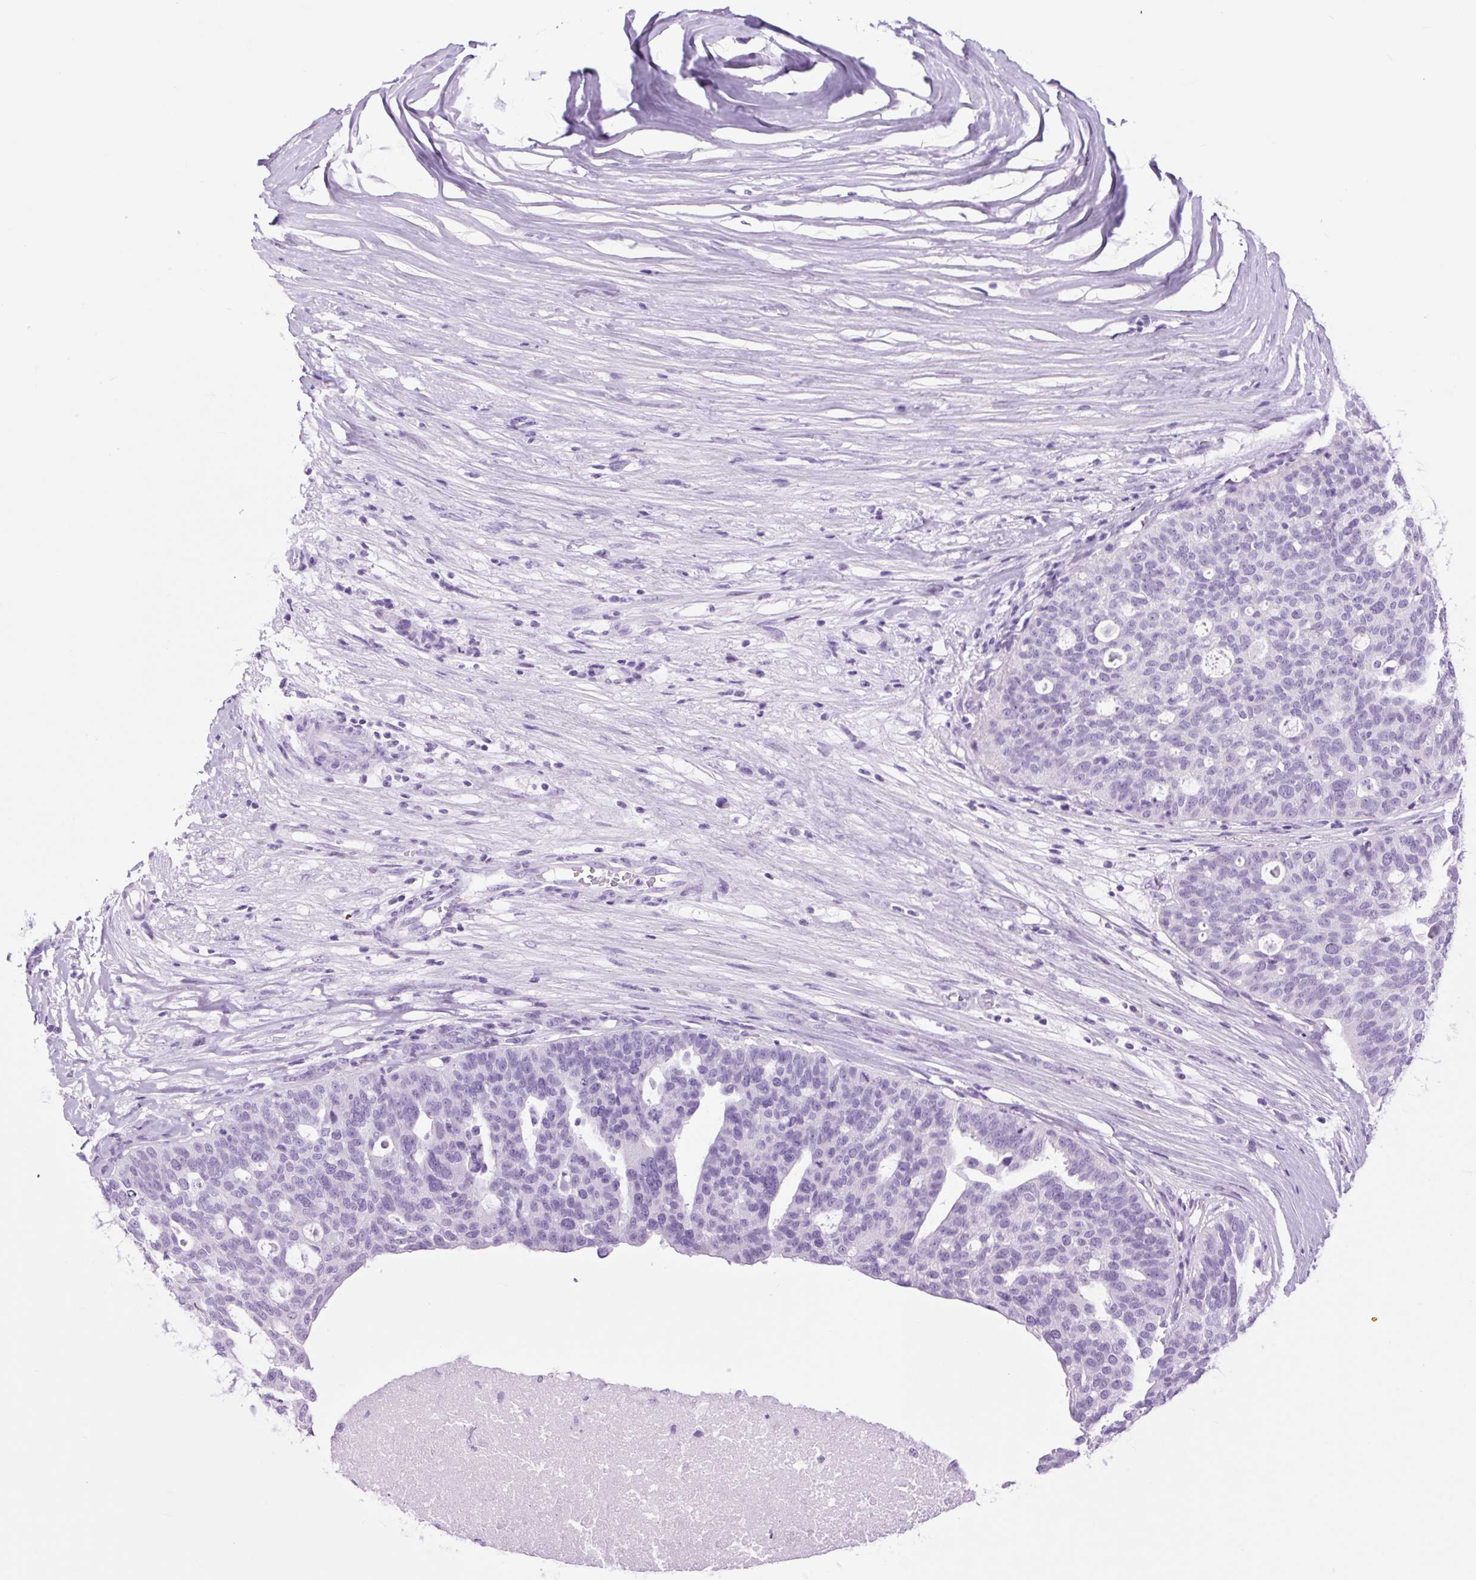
{"staining": {"intensity": "negative", "quantity": "none", "location": "none"}, "tissue": "ovarian cancer", "cell_type": "Tumor cells", "image_type": "cancer", "snomed": [{"axis": "morphology", "description": "Cystadenocarcinoma, serous, NOS"}, {"axis": "topography", "description": "Ovary"}], "caption": "DAB immunohistochemical staining of serous cystadenocarcinoma (ovarian) exhibits no significant staining in tumor cells.", "gene": "TFF2", "patient": {"sex": "female", "age": 59}}